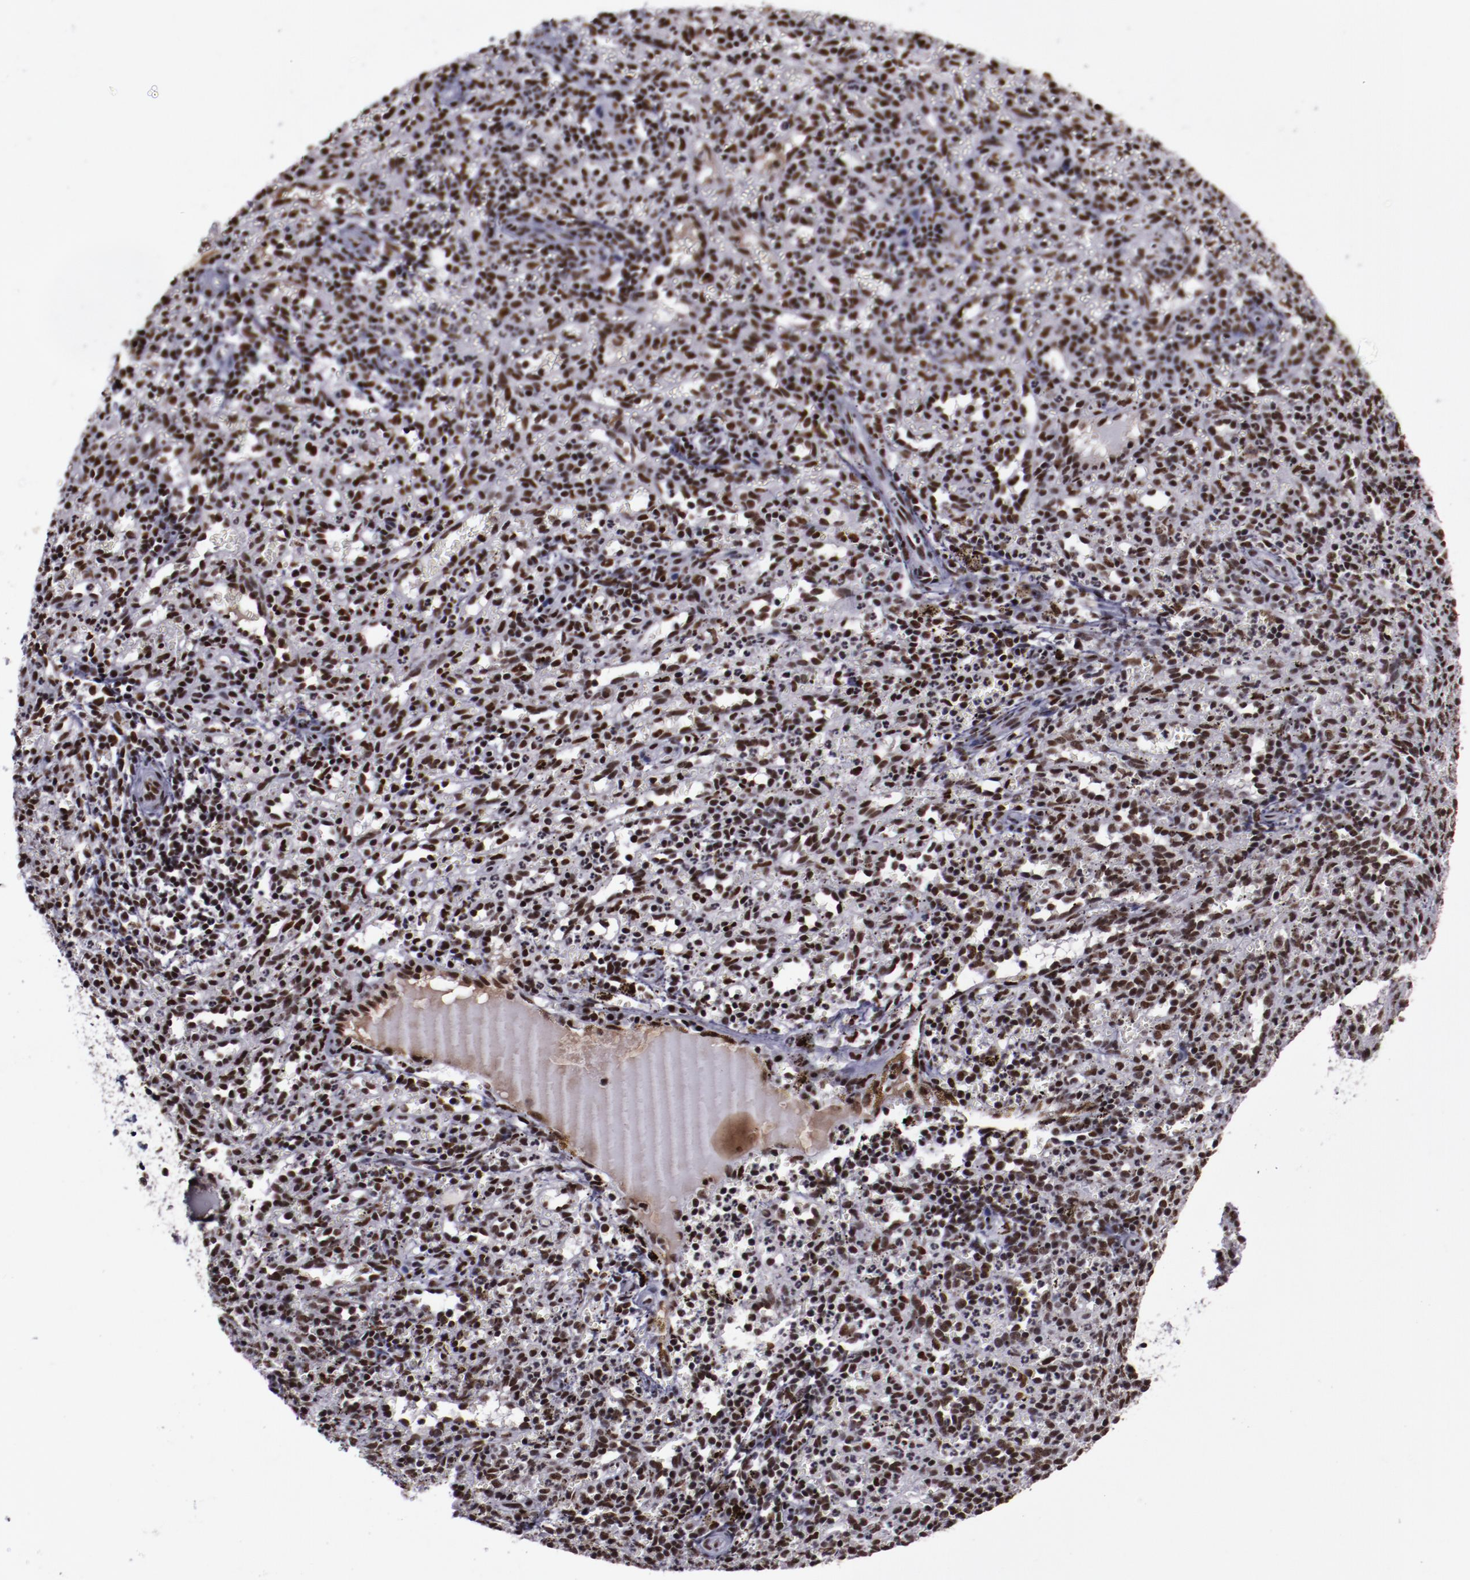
{"staining": {"intensity": "weak", "quantity": "<25%", "location": "nuclear"}, "tissue": "spleen", "cell_type": "Cells in red pulp", "image_type": "normal", "snomed": [{"axis": "morphology", "description": "Normal tissue, NOS"}, {"axis": "topography", "description": "Spleen"}], "caption": "The histopathology image exhibits no staining of cells in red pulp in benign spleen. (Stains: DAB immunohistochemistry with hematoxylin counter stain, Microscopy: brightfield microscopy at high magnification).", "gene": "ERH", "patient": {"sex": "female", "age": 10}}